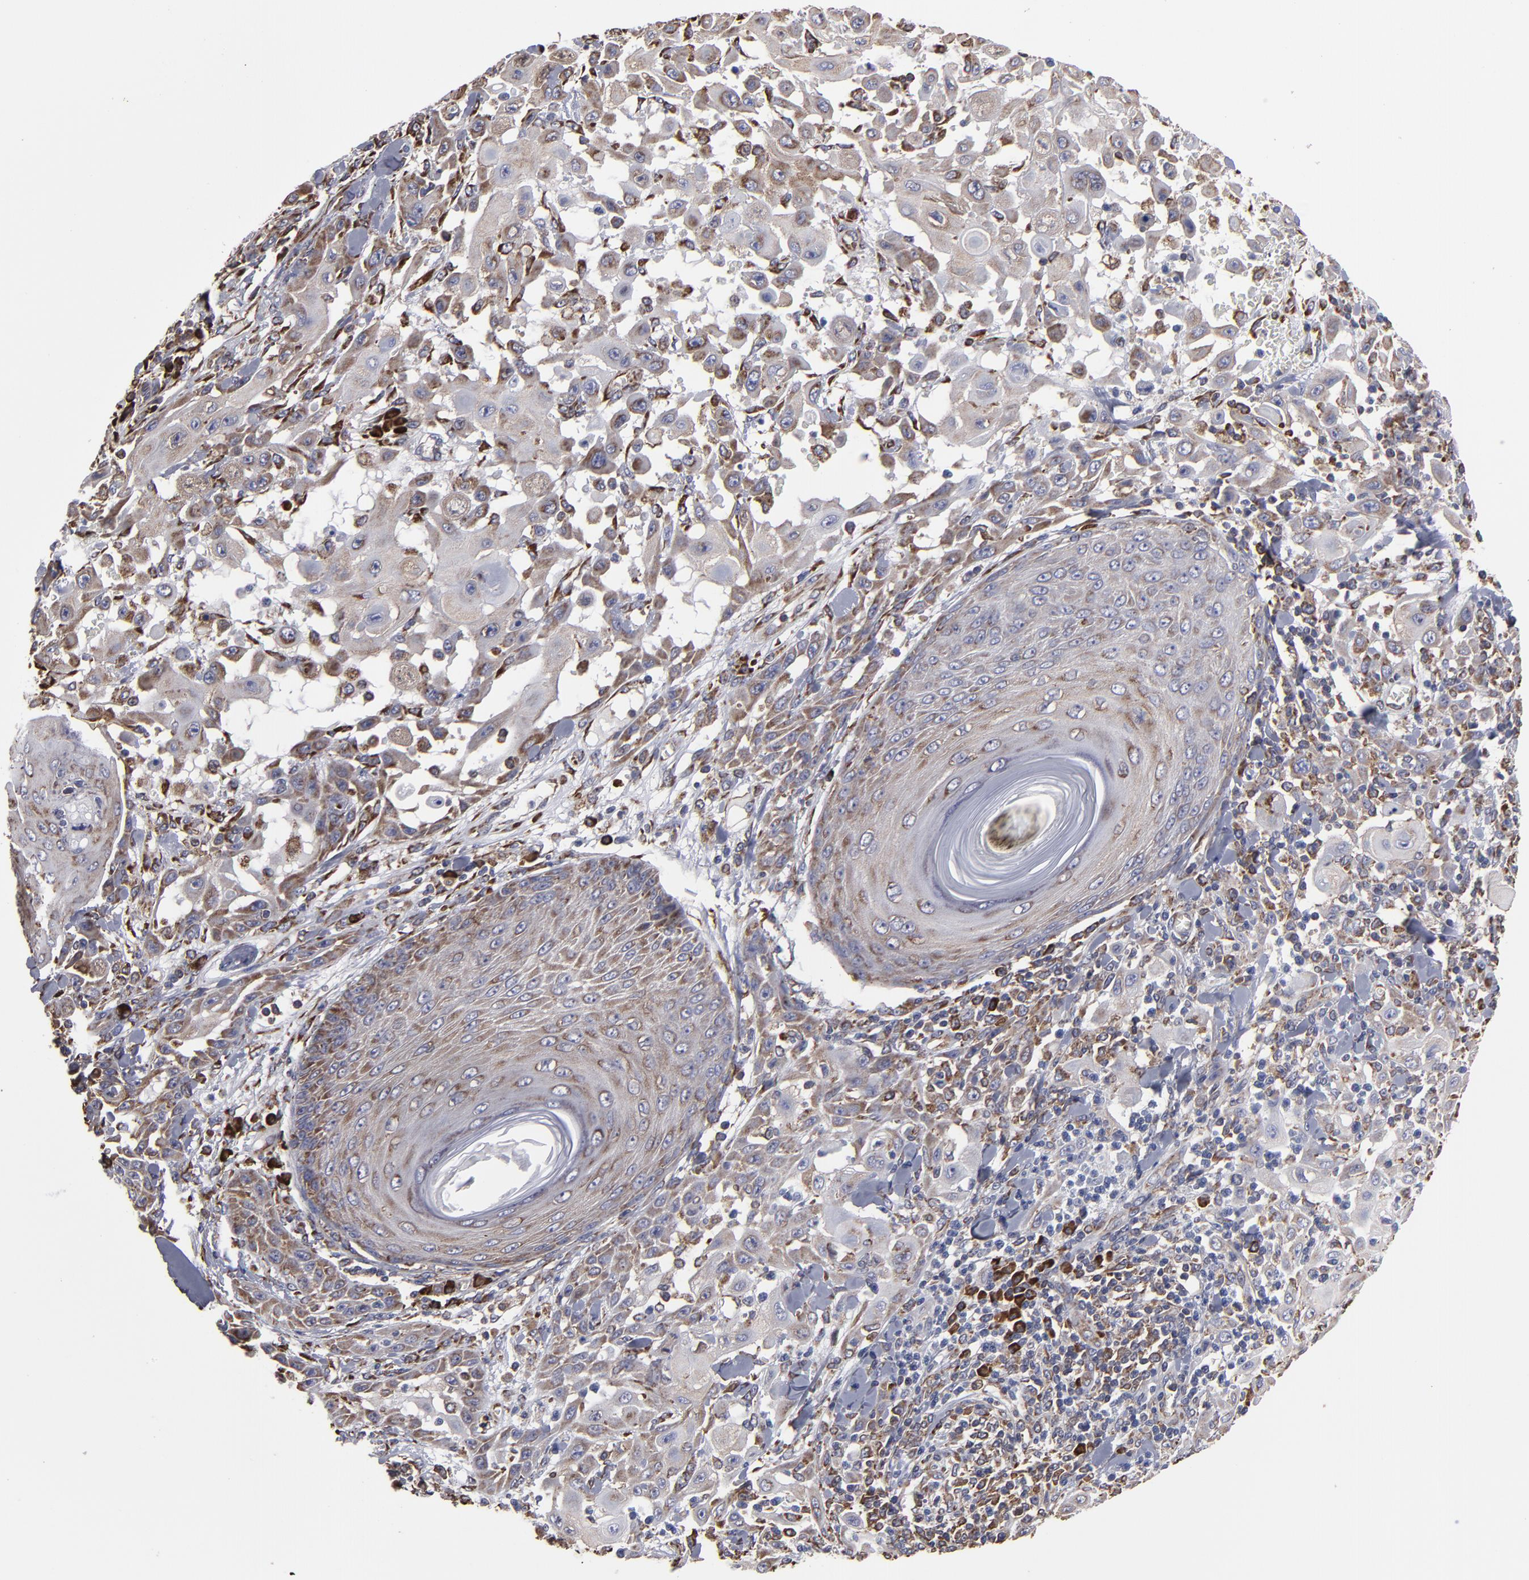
{"staining": {"intensity": "moderate", "quantity": ">75%", "location": "cytoplasmic/membranous"}, "tissue": "skin cancer", "cell_type": "Tumor cells", "image_type": "cancer", "snomed": [{"axis": "morphology", "description": "Squamous cell carcinoma, NOS"}, {"axis": "topography", "description": "Skin"}], "caption": "Immunohistochemistry (IHC) image of neoplastic tissue: squamous cell carcinoma (skin) stained using immunohistochemistry (IHC) reveals medium levels of moderate protein expression localized specifically in the cytoplasmic/membranous of tumor cells, appearing as a cytoplasmic/membranous brown color.", "gene": "SND1", "patient": {"sex": "male", "age": 24}}